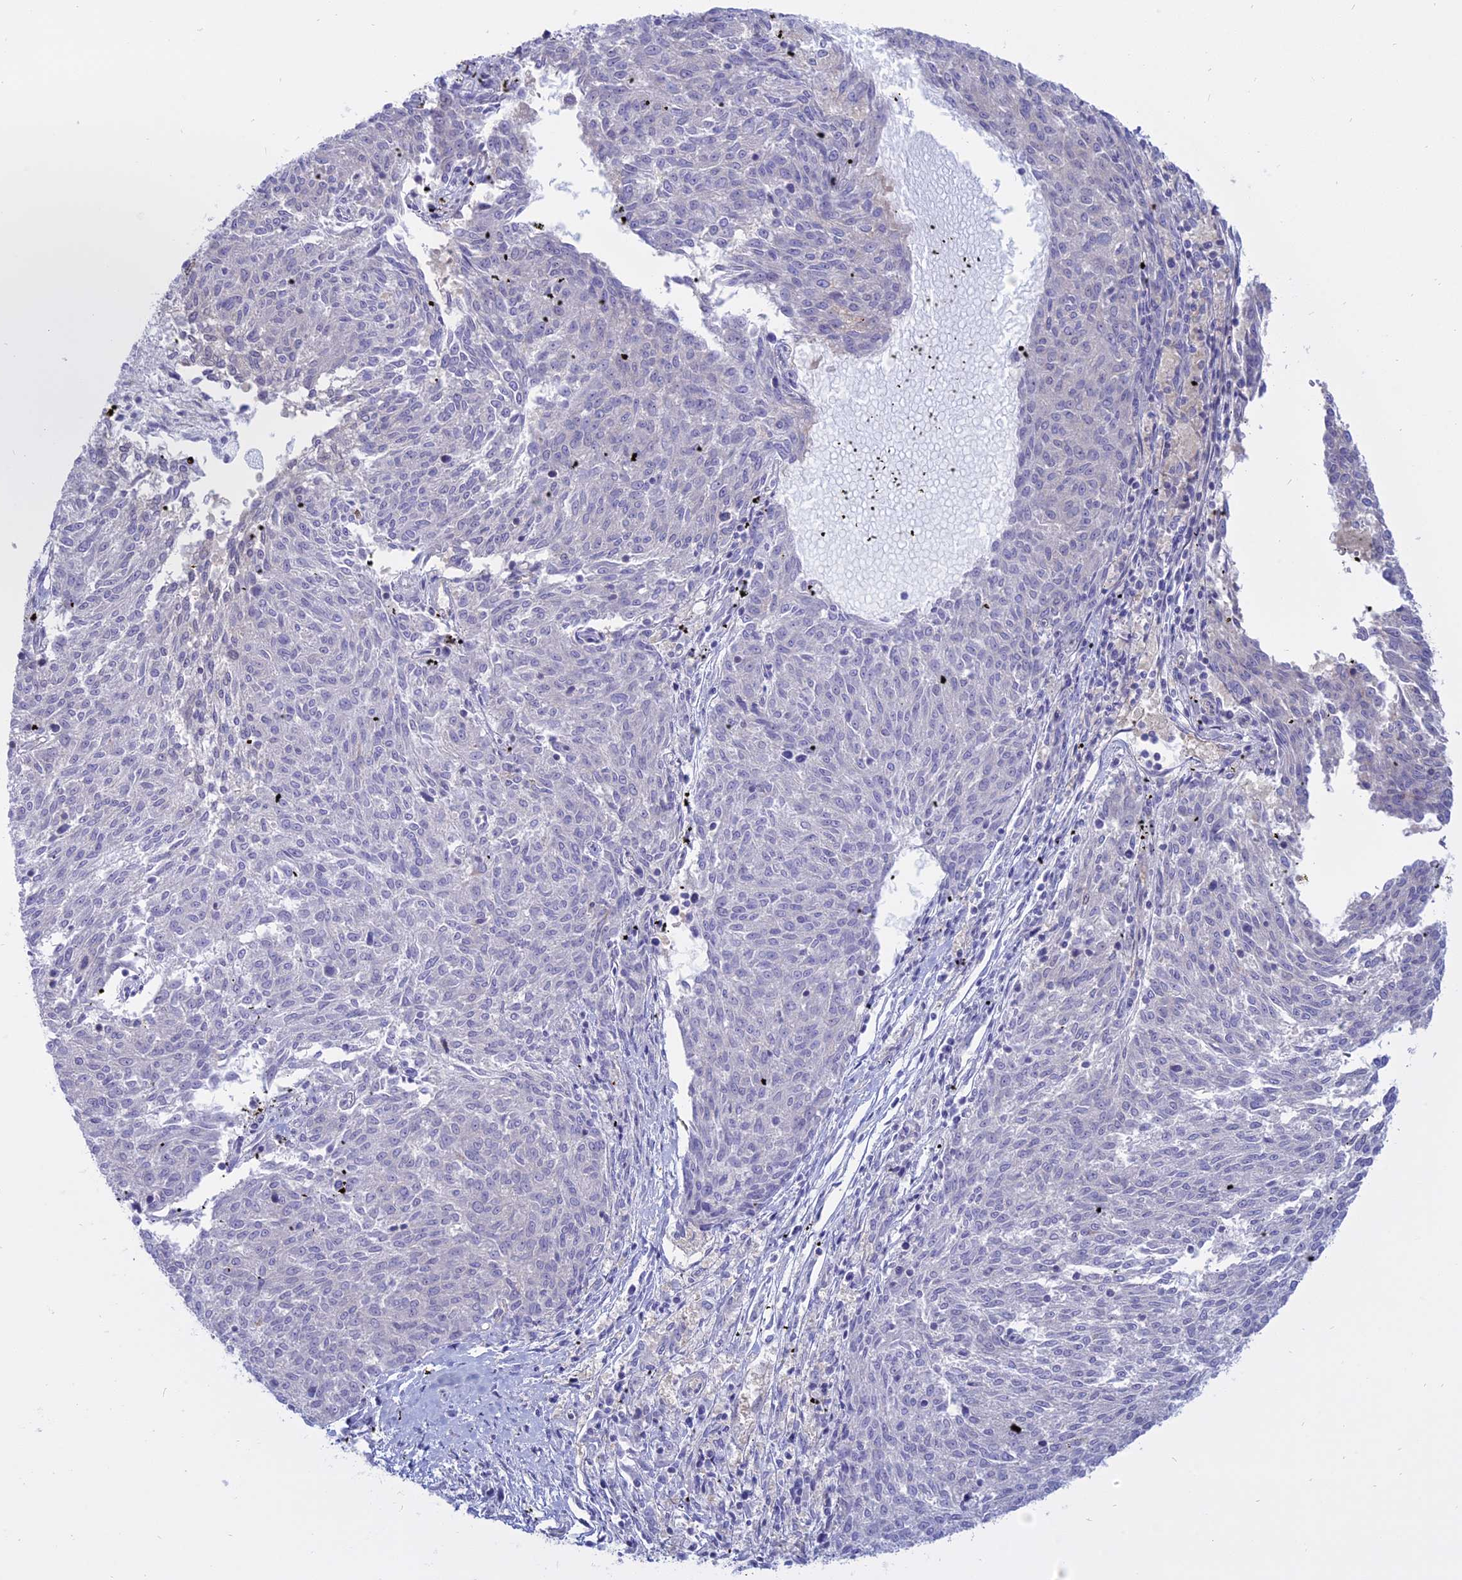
{"staining": {"intensity": "negative", "quantity": "none", "location": "none"}, "tissue": "melanoma", "cell_type": "Tumor cells", "image_type": "cancer", "snomed": [{"axis": "morphology", "description": "Malignant melanoma, NOS"}, {"axis": "topography", "description": "Skin"}], "caption": "Immunohistochemical staining of human melanoma demonstrates no significant positivity in tumor cells.", "gene": "AHCYL1", "patient": {"sex": "female", "age": 72}}